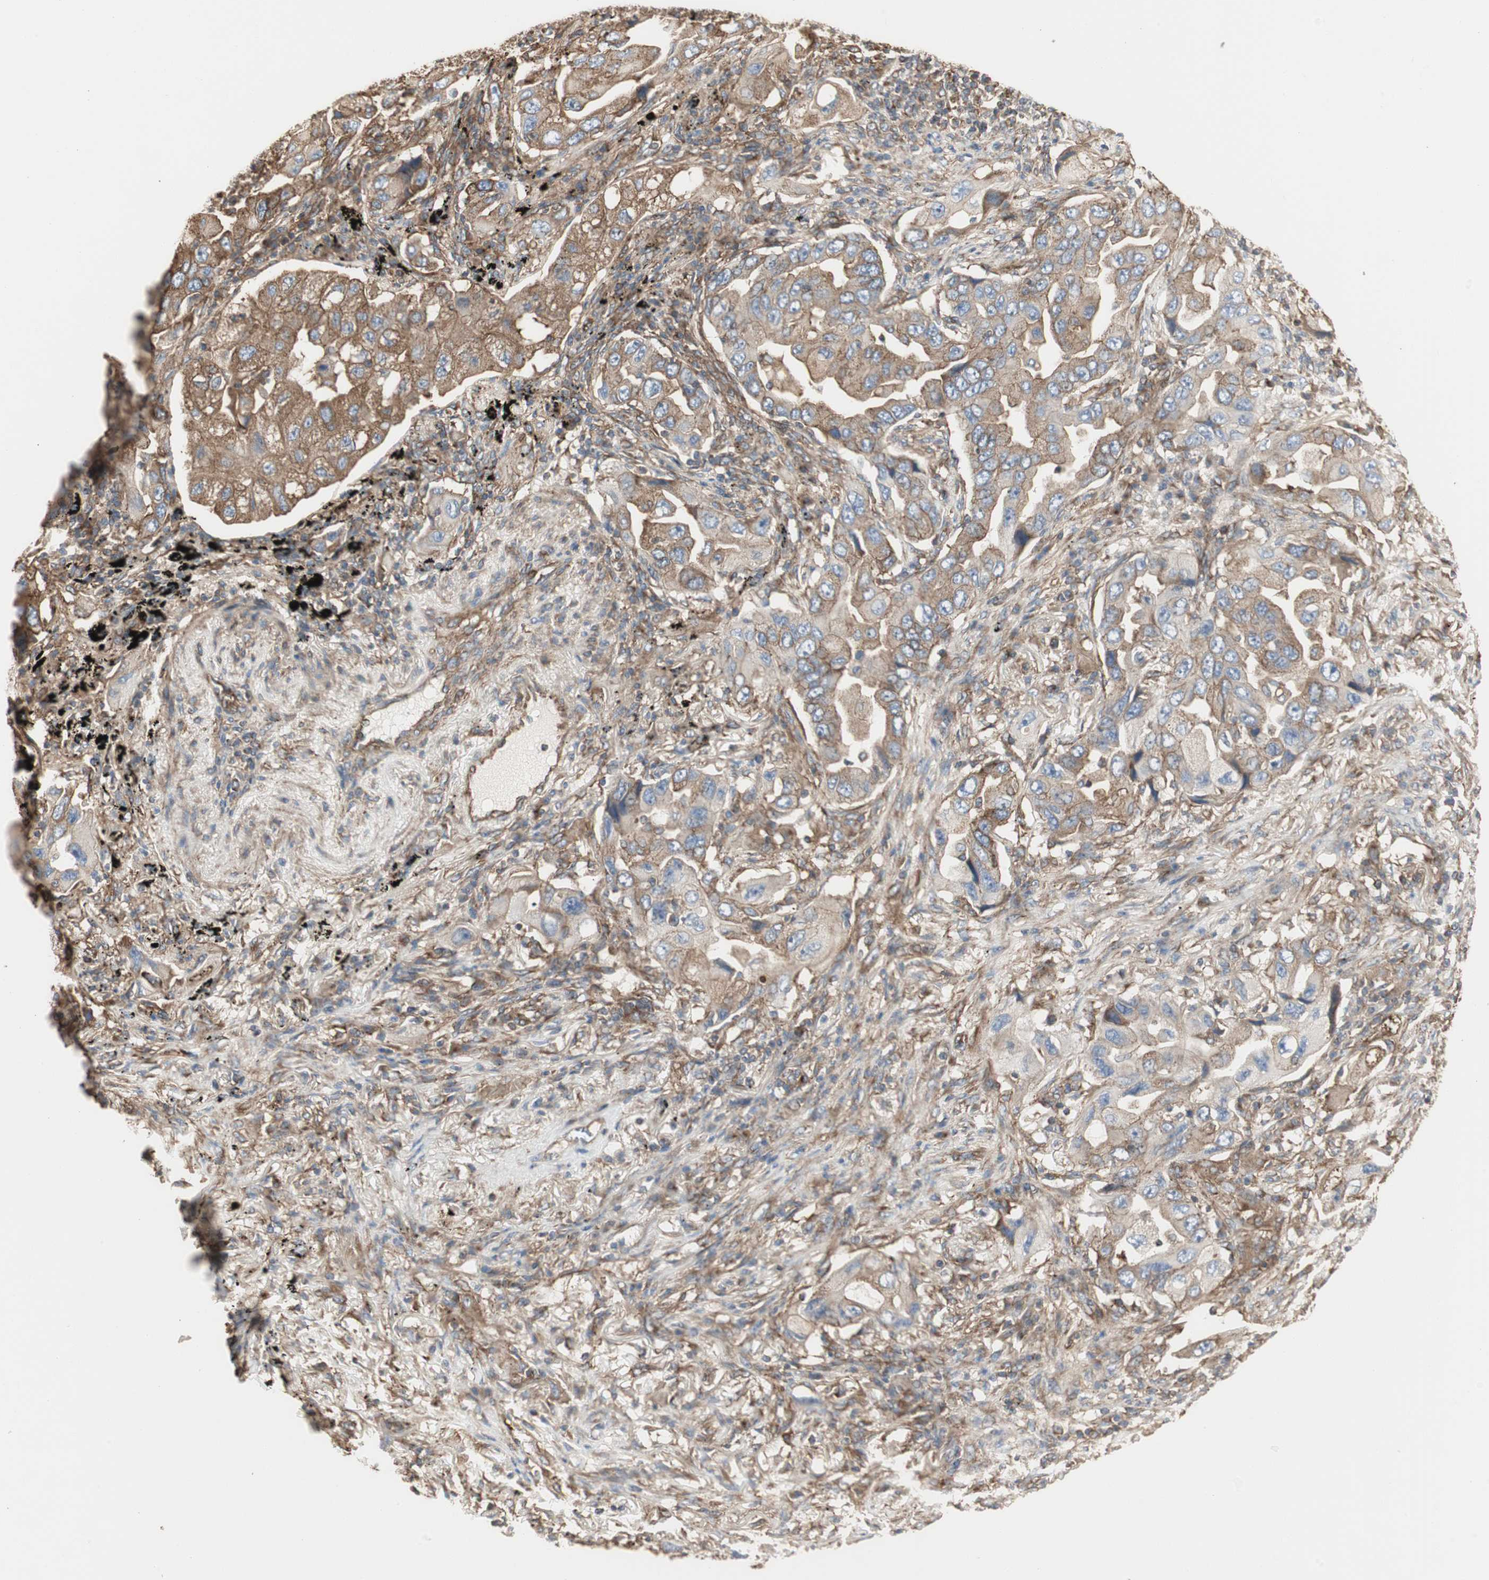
{"staining": {"intensity": "moderate", "quantity": ">75%", "location": "cytoplasmic/membranous"}, "tissue": "lung cancer", "cell_type": "Tumor cells", "image_type": "cancer", "snomed": [{"axis": "morphology", "description": "Adenocarcinoma, NOS"}, {"axis": "topography", "description": "Lung"}], "caption": "Brown immunohistochemical staining in lung cancer demonstrates moderate cytoplasmic/membranous positivity in about >75% of tumor cells.", "gene": "H6PD", "patient": {"sex": "female", "age": 65}}